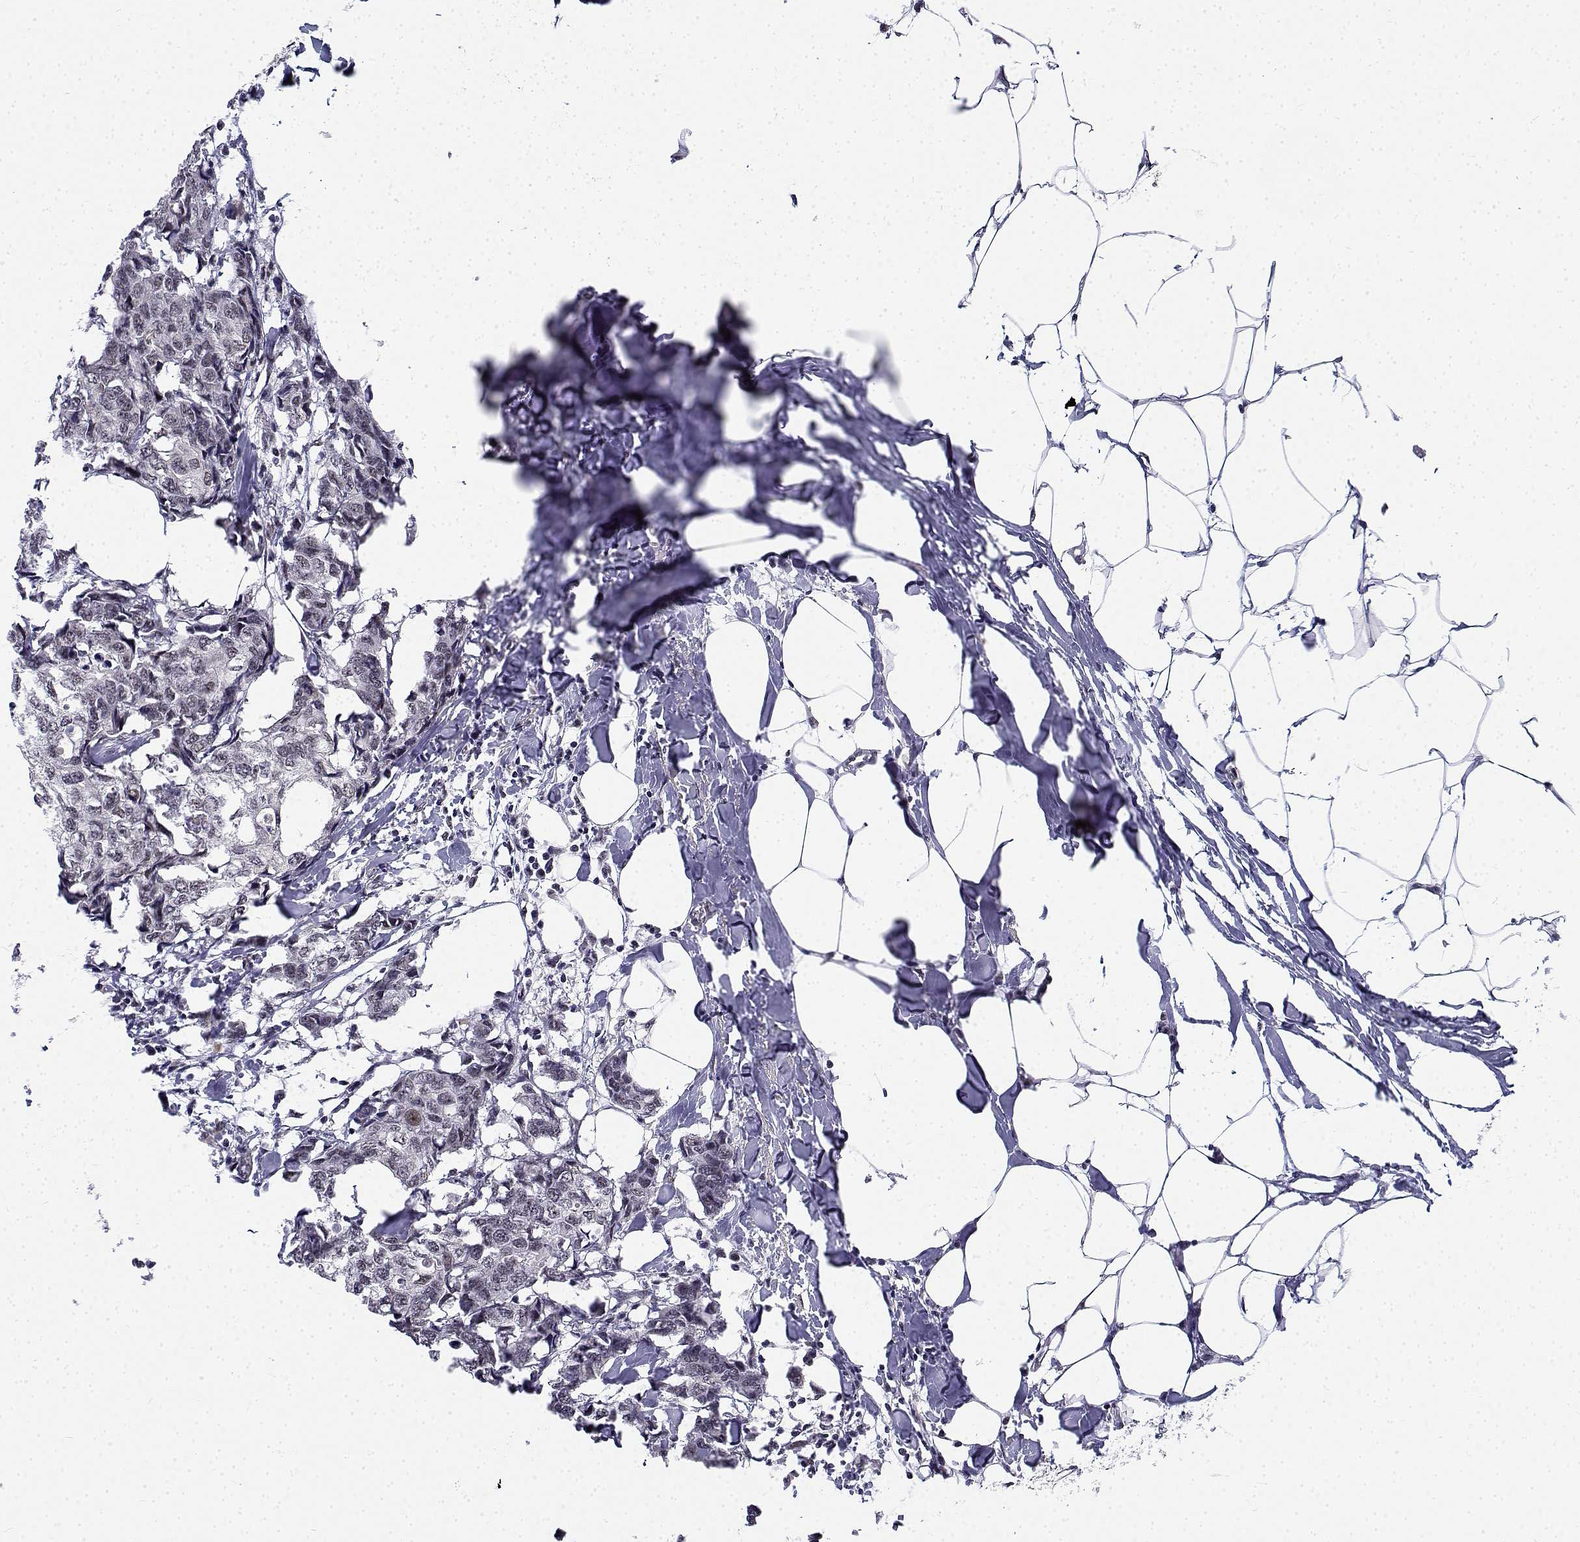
{"staining": {"intensity": "weak", "quantity": "<25%", "location": "nuclear"}, "tissue": "breast cancer", "cell_type": "Tumor cells", "image_type": "cancer", "snomed": [{"axis": "morphology", "description": "Duct carcinoma"}, {"axis": "topography", "description": "Breast"}], "caption": "High power microscopy image of an IHC photomicrograph of breast intraductal carcinoma, revealing no significant positivity in tumor cells.", "gene": "BCAS2", "patient": {"sex": "female", "age": 27}}